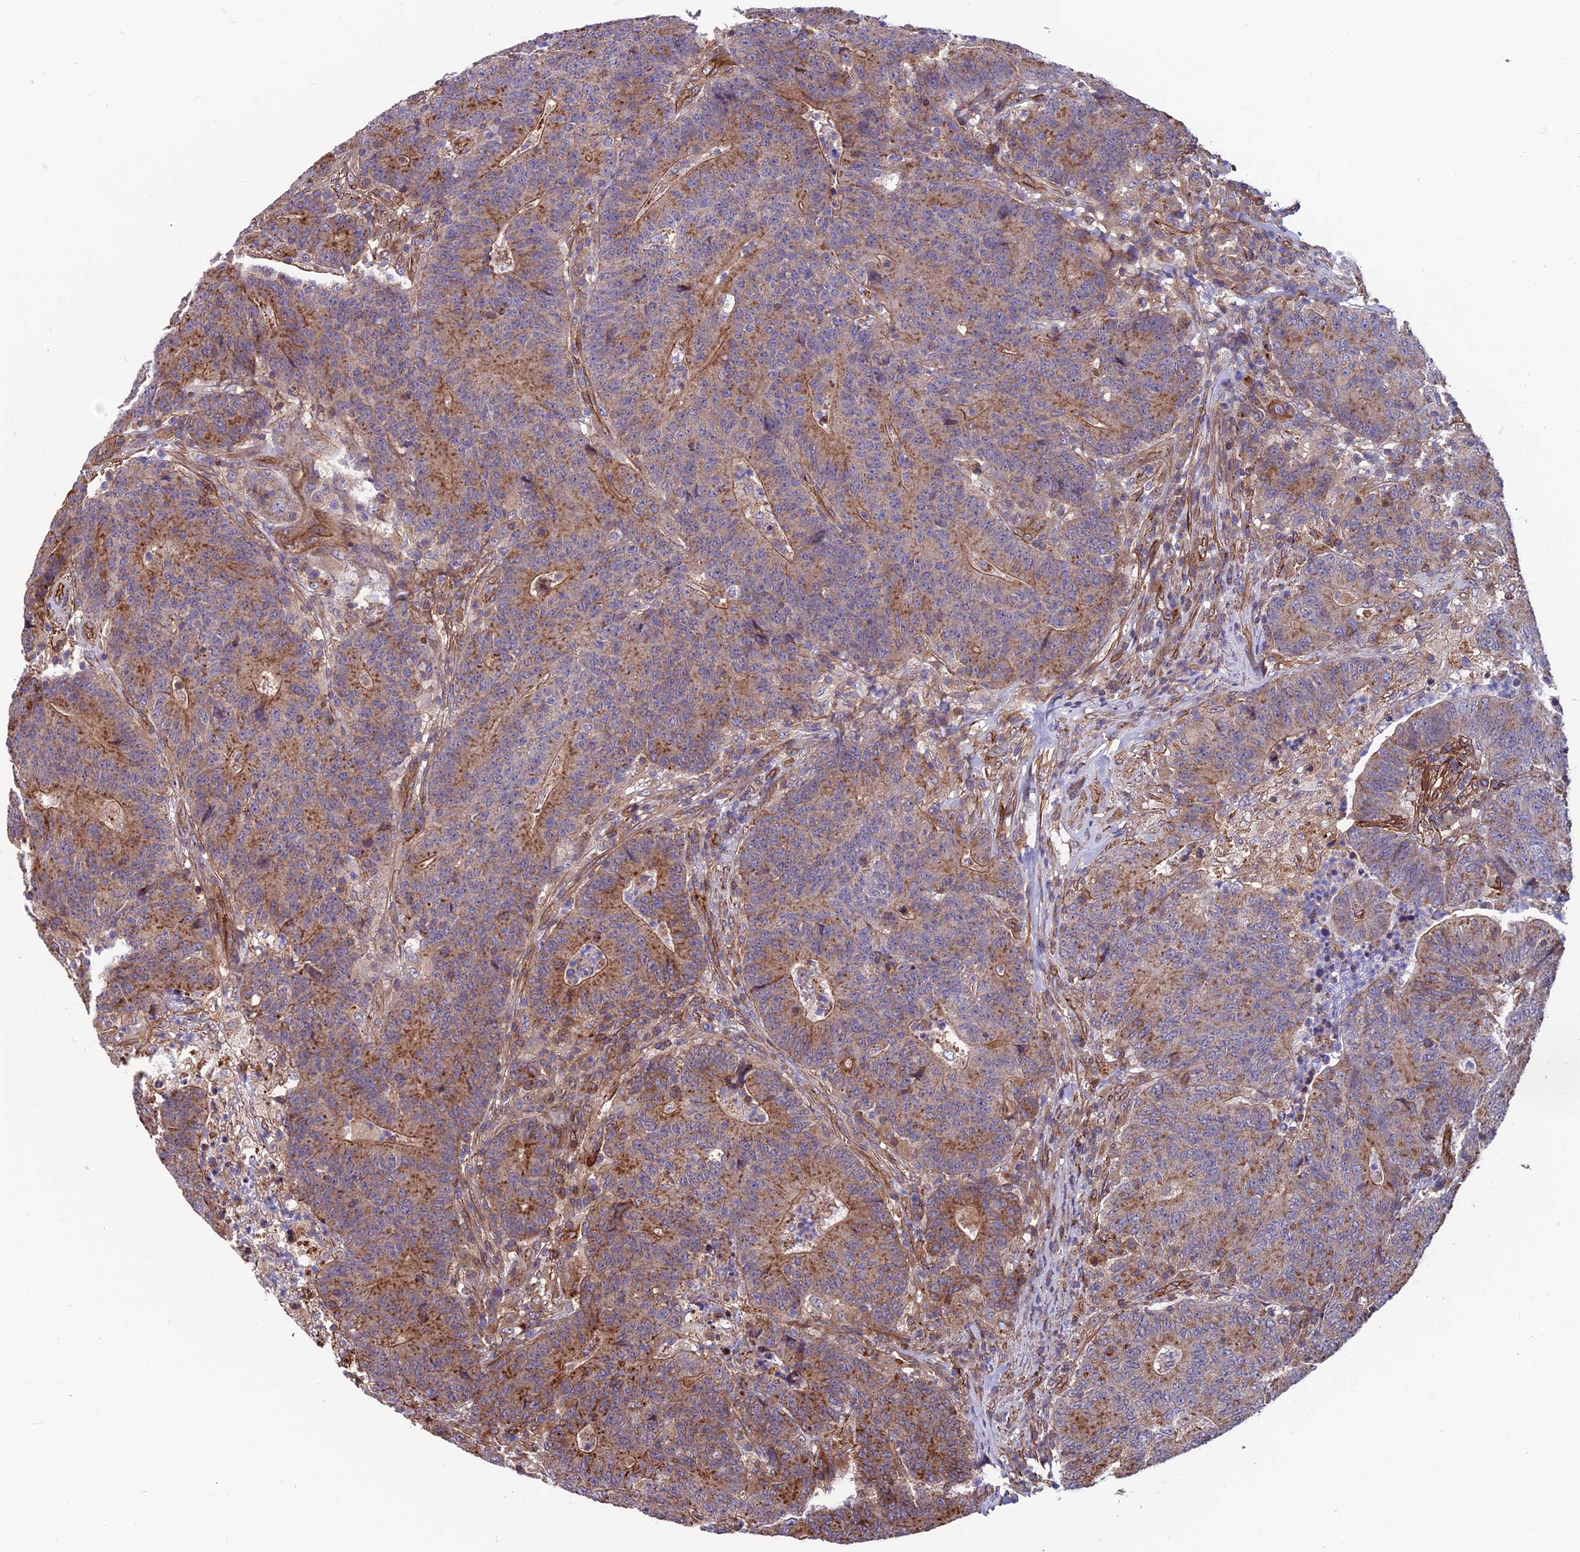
{"staining": {"intensity": "moderate", "quantity": ">75%", "location": "cytoplasmic/membranous"}, "tissue": "colorectal cancer", "cell_type": "Tumor cells", "image_type": "cancer", "snomed": [{"axis": "morphology", "description": "Adenocarcinoma, NOS"}, {"axis": "topography", "description": "Colon"}], "caption": "Moderate cytoplasmic/membranous positivity is seen in about >75% of tumor cells in colorectal adenocarcinoma.", "gene": "RTN4RL1", "patient": {"sex": "female", "age": 75}}